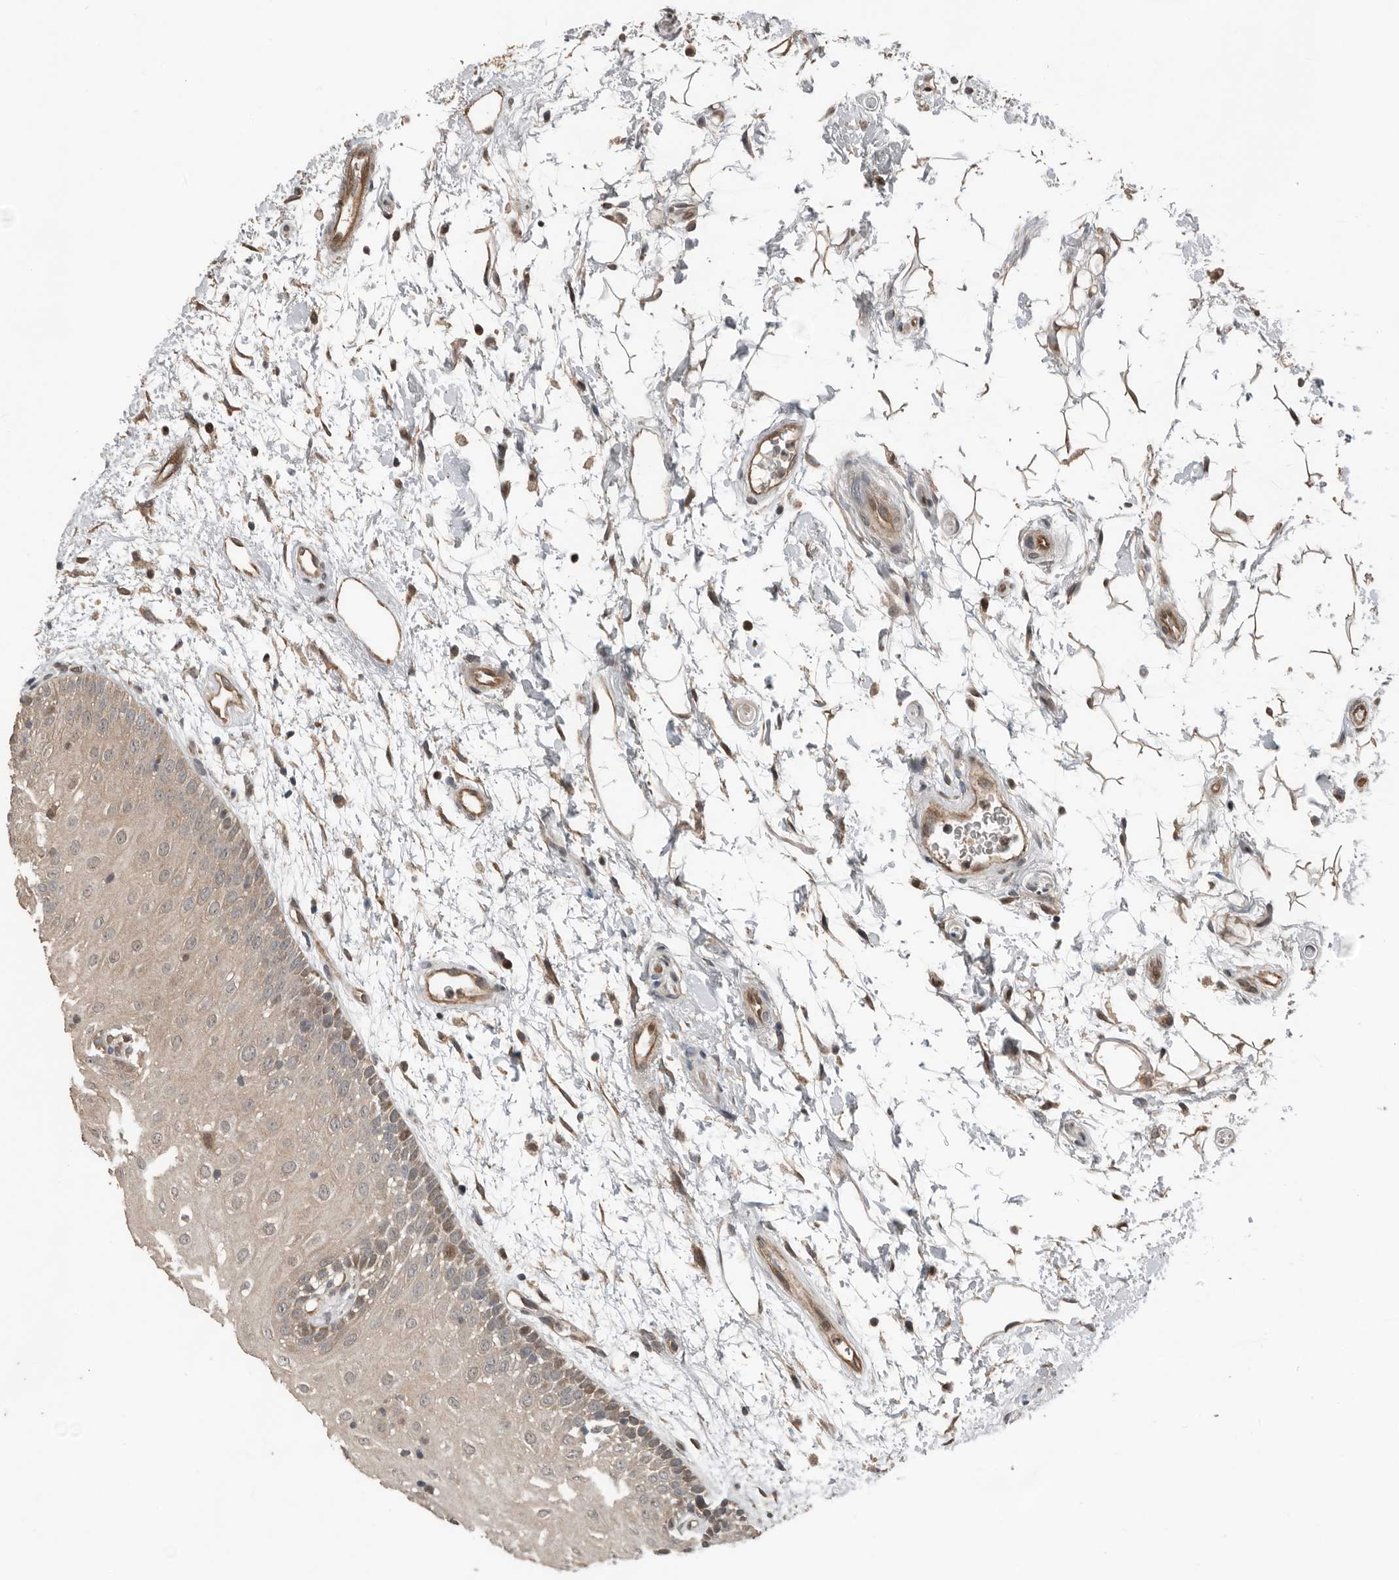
{"staining": {"intensity": "moderate", "quantity": ">75%", "location": "cytoplasmic/membranous,nuclear"}, "tissue": "oral mucosa", "cell_type": "Squamous epithelial cells", "image_type": "normal", "snomed": [{"axis": "morphology", "description": "Normal tissue, NOS"}, {"axis": "topography", "description": "Skeletal muscle"}, {"axis": "topography", "description": "Oral tissue"}, {"axis": "topography", "description": "Peripheral nerve tissue"}], "caption": "This photomicrograph demonstrates immunohistochemistry (IHC) staining of normal oral mucosa, with medium moderate cytoplasmic/membranous,nuclear staining in approximately >75% of squamous epithelial cells.", "gene": "YOD1", "patient": {"sex": "female", "age": 84}}